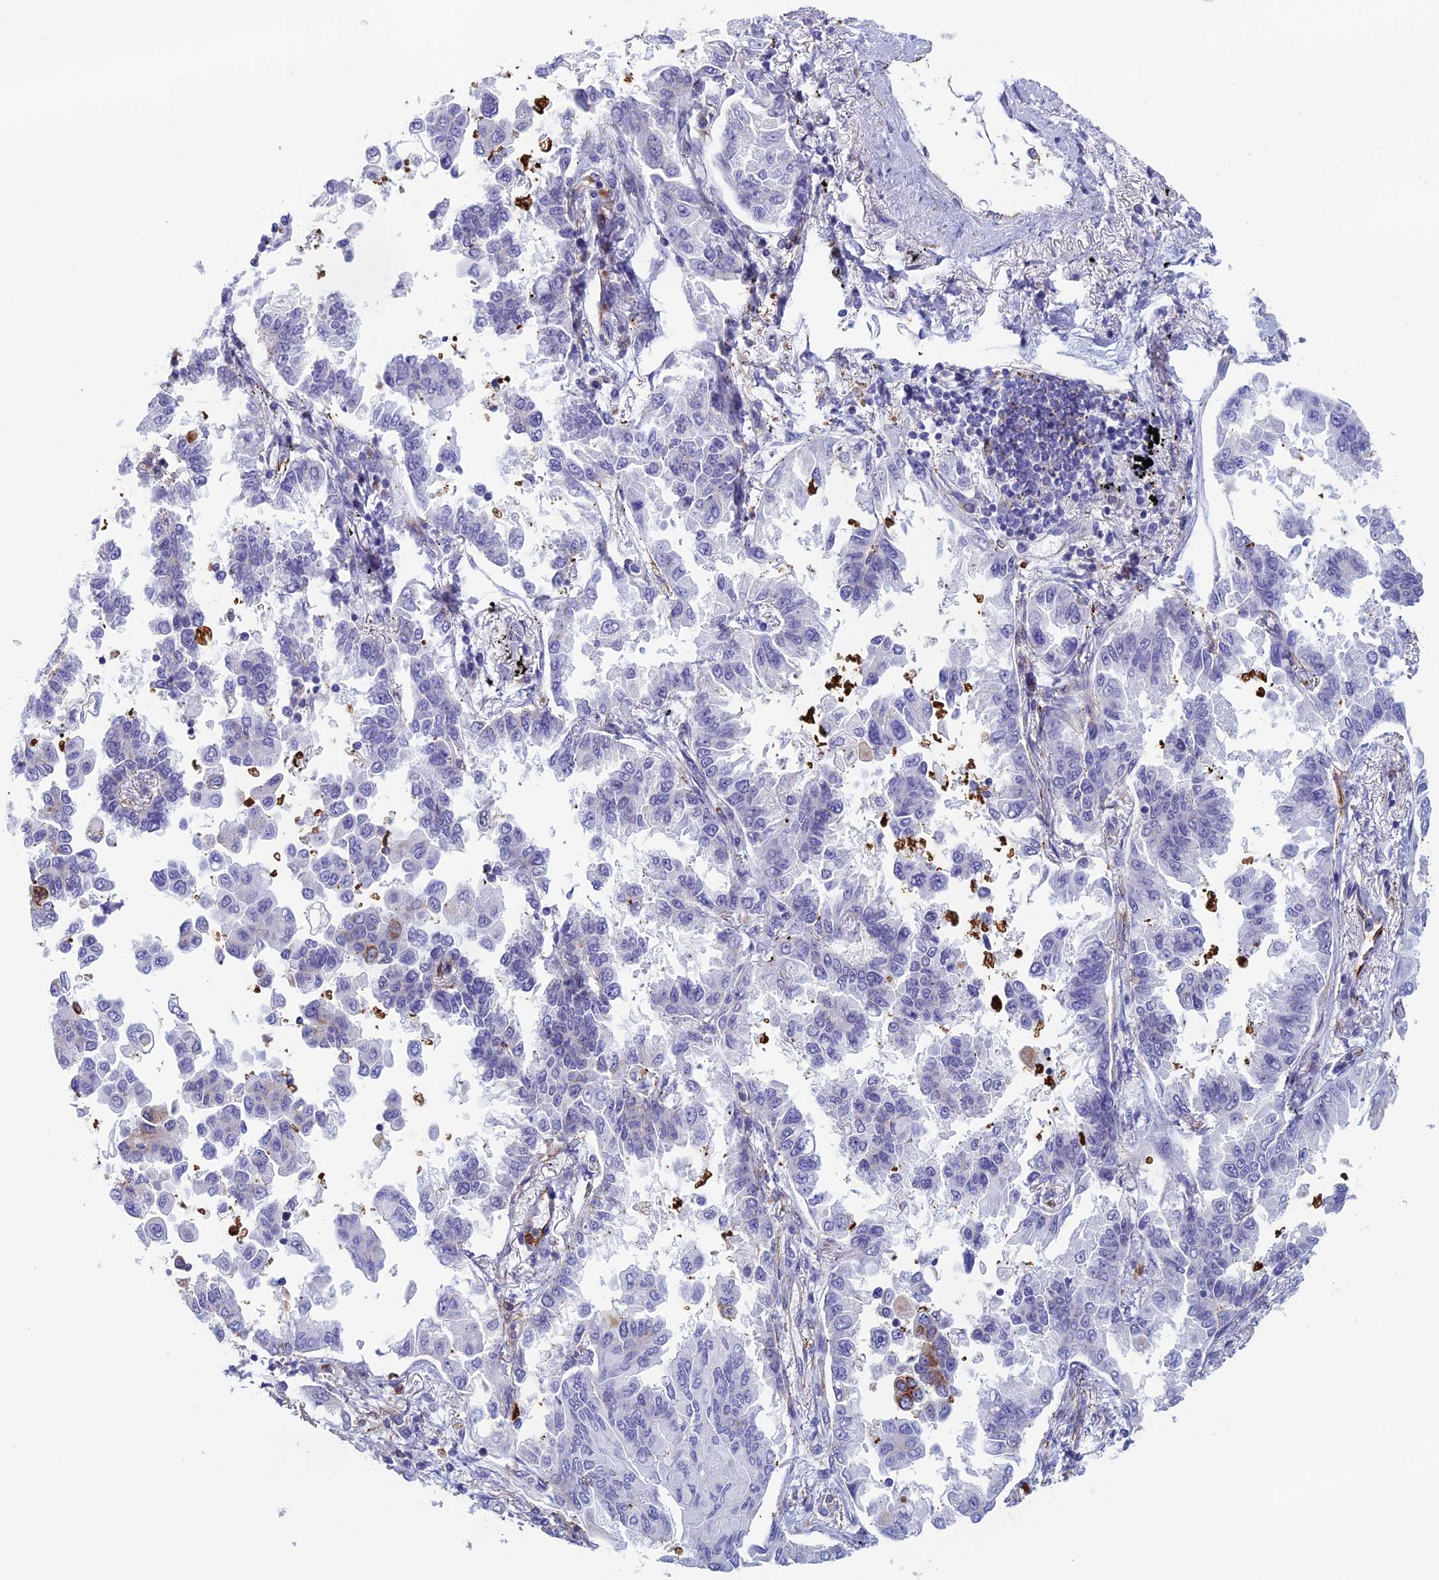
{"staining": {"intensity": "moderate", "quantity": "25%-75%", "location": "cytoplasmic/membranous"}, "tissue": "lung cancer", "cell_type": "Tumor cells", "image_type": "cancer", "snomed": [{"axis": "morphology", "description": "Adenocarcinoma, NOS"}, {"axis": "topography", "description": "Lung"}], "caption": "About 25%-75% of tumor cells in human lung adenocarcinoma reveal moderate cytoplasmic/membranous protein positivity as visualized by brown immunohistochemical staining.", "gene": "ANGPTL2", "patient": {"sex": "female", "age": 67}}